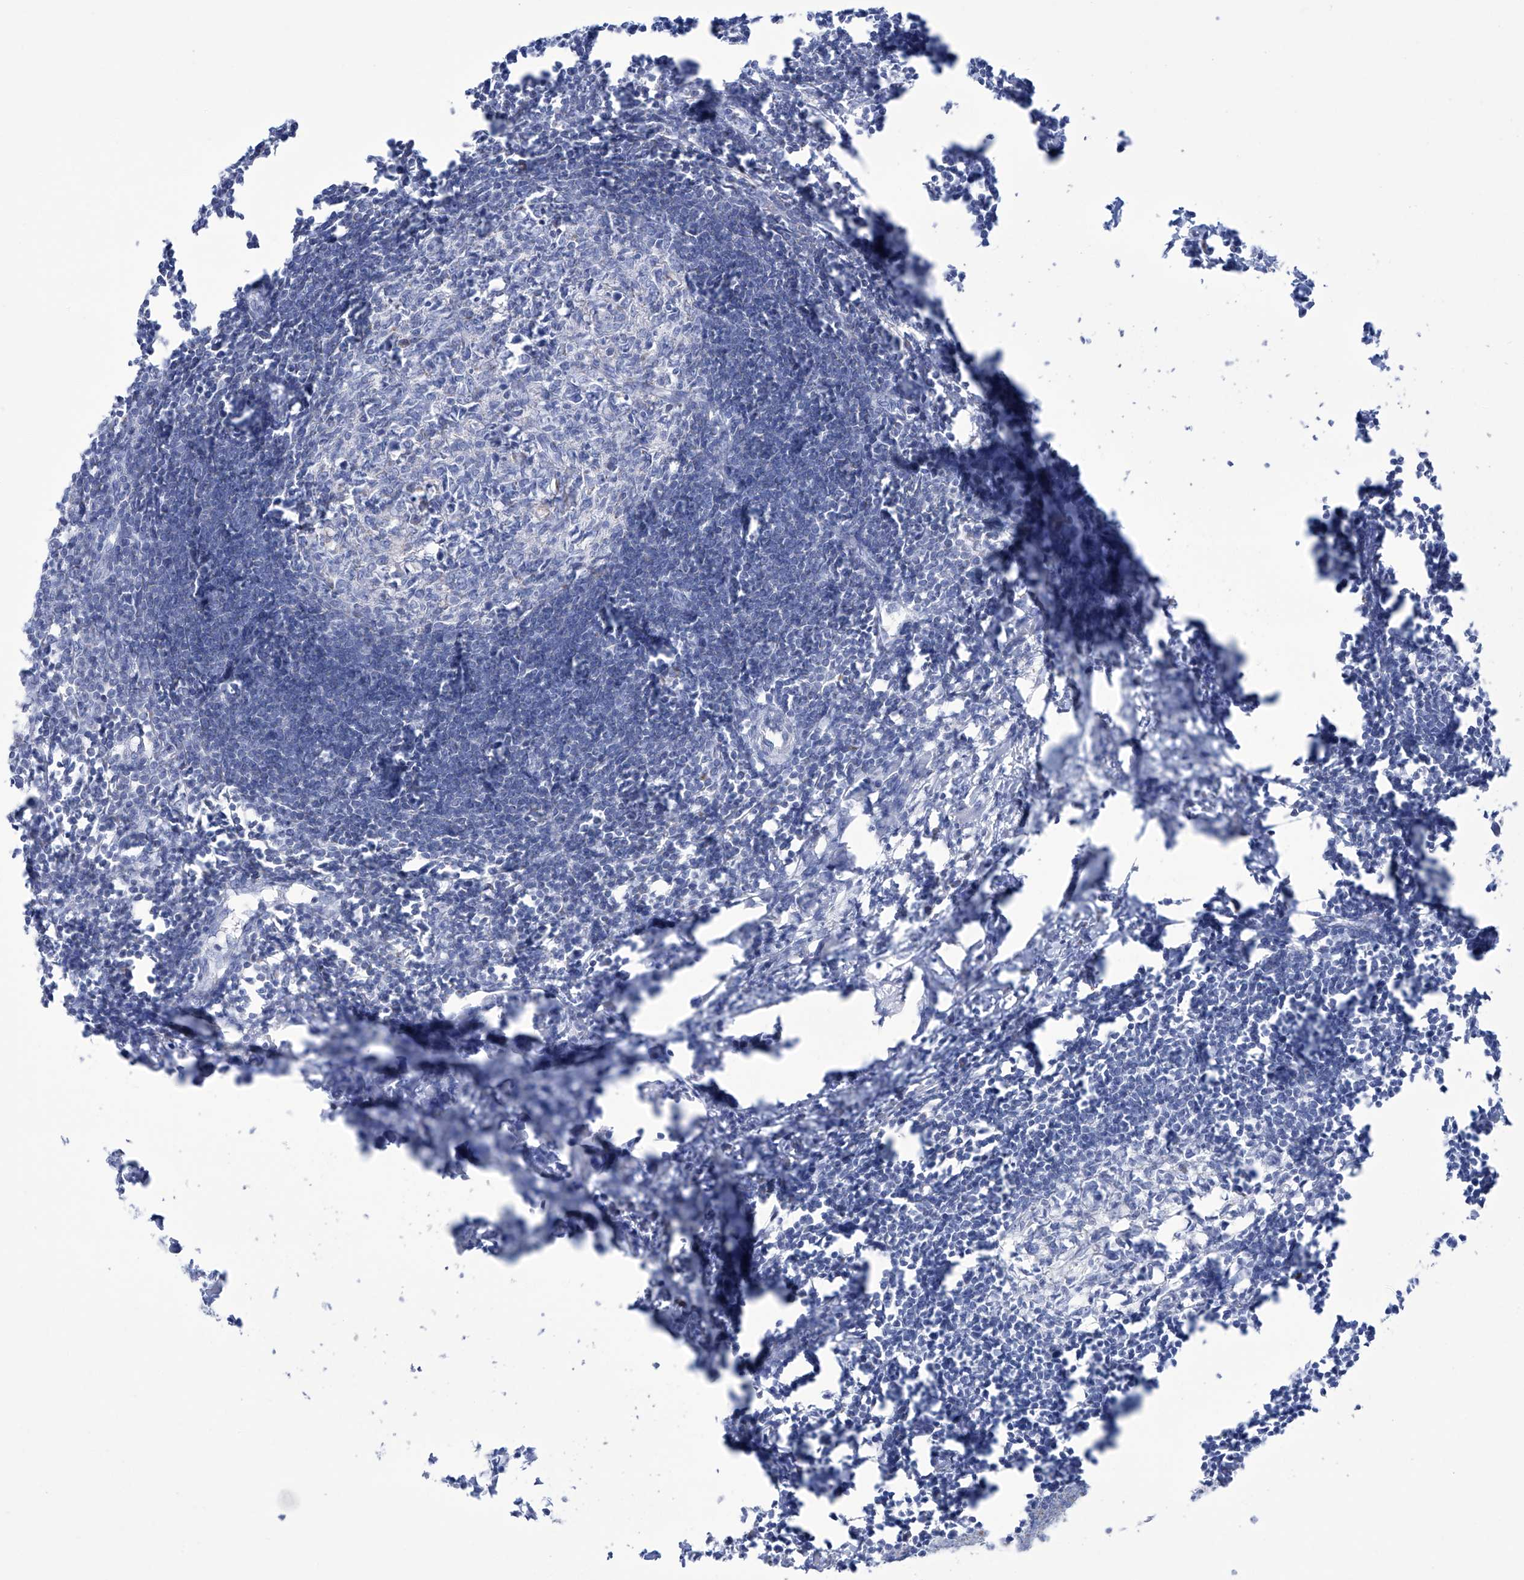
{"staining": {"intensity": "negative", "quantity": "none", "location": "none"}, "tissue": "lymph node", "cell_type": "Germinal center cells", "image_type": "normal", "snomed": [{"axis": "morphology", "description": "Normal tissue, NOS"}, {"axis": "morphology", "description": "Malignant melanoma, Metastatic site"}, {"axis": "topography", "description": "Lymph node"}], "caption": "High power microscopy photomicrograph of an IHC histopathology image of unremarkable lymph node, revealing no significant positivity in germinal center cells.", "gene": "ALDH6A1", "patient": {"sex": "male", "age": 41}}